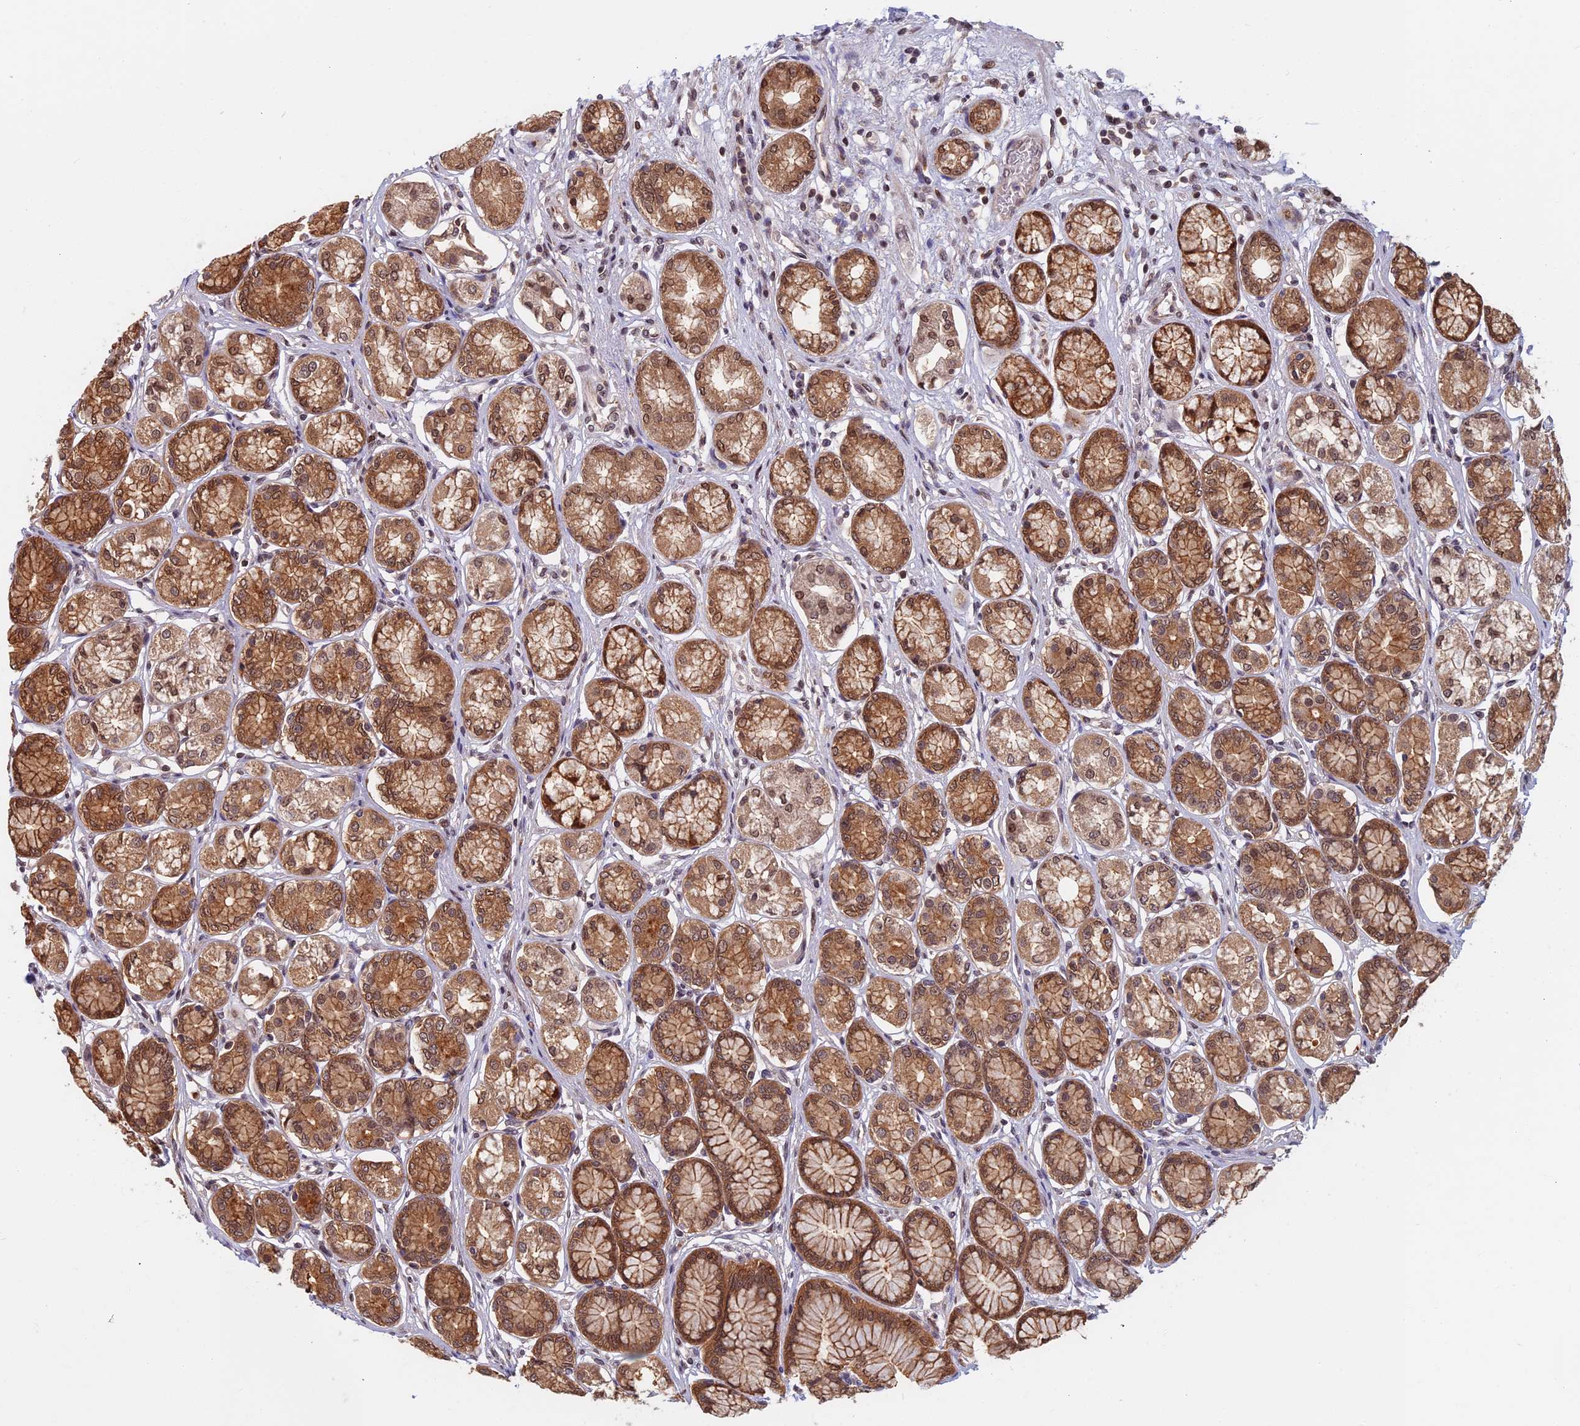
{"staining": {"intensity": "moderate", "quantity": ">75%", "location": "cytoplasmic/membranous,nuclear"}, "tissue": "stomach", "cell_type": "Glandular cells", "image_type": "normal", "snomed": [{"axis": "morphology", "description": "Normal tissue, NOS"}, {"axis": "morphology", "description": "Adenocarcinoma, NOS"}, {"axis": "morphology", "description": "Adenocarcinoma, High grade"}, {"axis": "topography", "description": "Stomach, upper"}, {"axis": "topography", "description": "Stomach"}], "caption": "Immunohistochemical staining of normal stomach exhibits >75% levels of moderate cytoplasmic/membranous,nuclear protein staining in about >75% of glandular cells. The staining is performed using DAB brown chromogen to label protein expression. The nuclei are counter-stained blue using hematoxylin.", "gene": "CCDC113", "patient": {"sex": "female", "age": 65}}